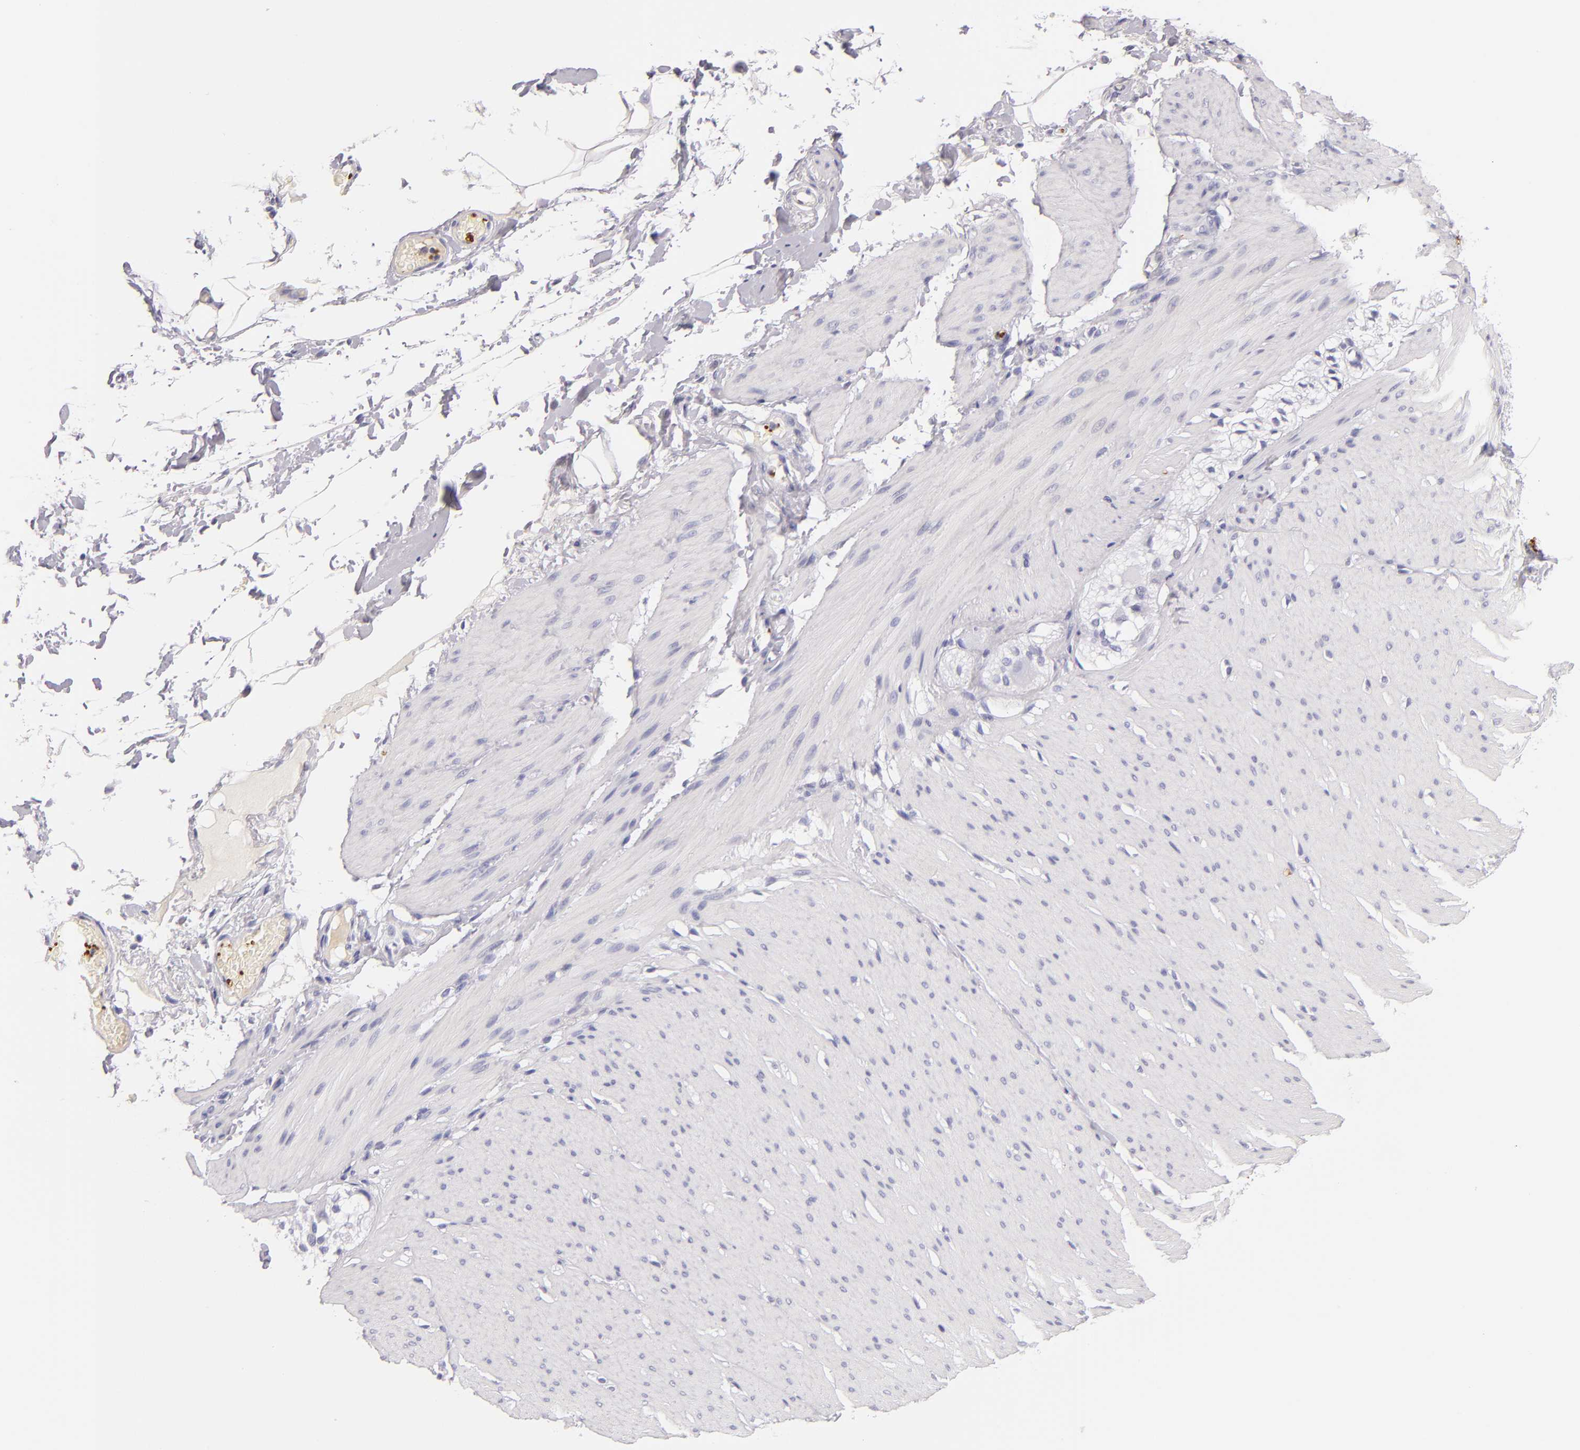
{"staining": {"intensity": "negative", "quantity": "none", "location": "none"}, "tissue": "smooth muscle", "cell_type": "Smooth muscle cells", "image_type": "normal", "snomed": [{"axis": "morphology", "description": "Normal tissue, NOS"}, {"axis": "topography", "description": "Smooth muscle"}, {"axis": "topography", "description": "Colon"}], "caption": "Human smooth muscle stained for a protein using IHC reveals no staining in smooth muscle cells.", "gene": "GP1BA", "patient": {"sex": "male", "age": 67}}